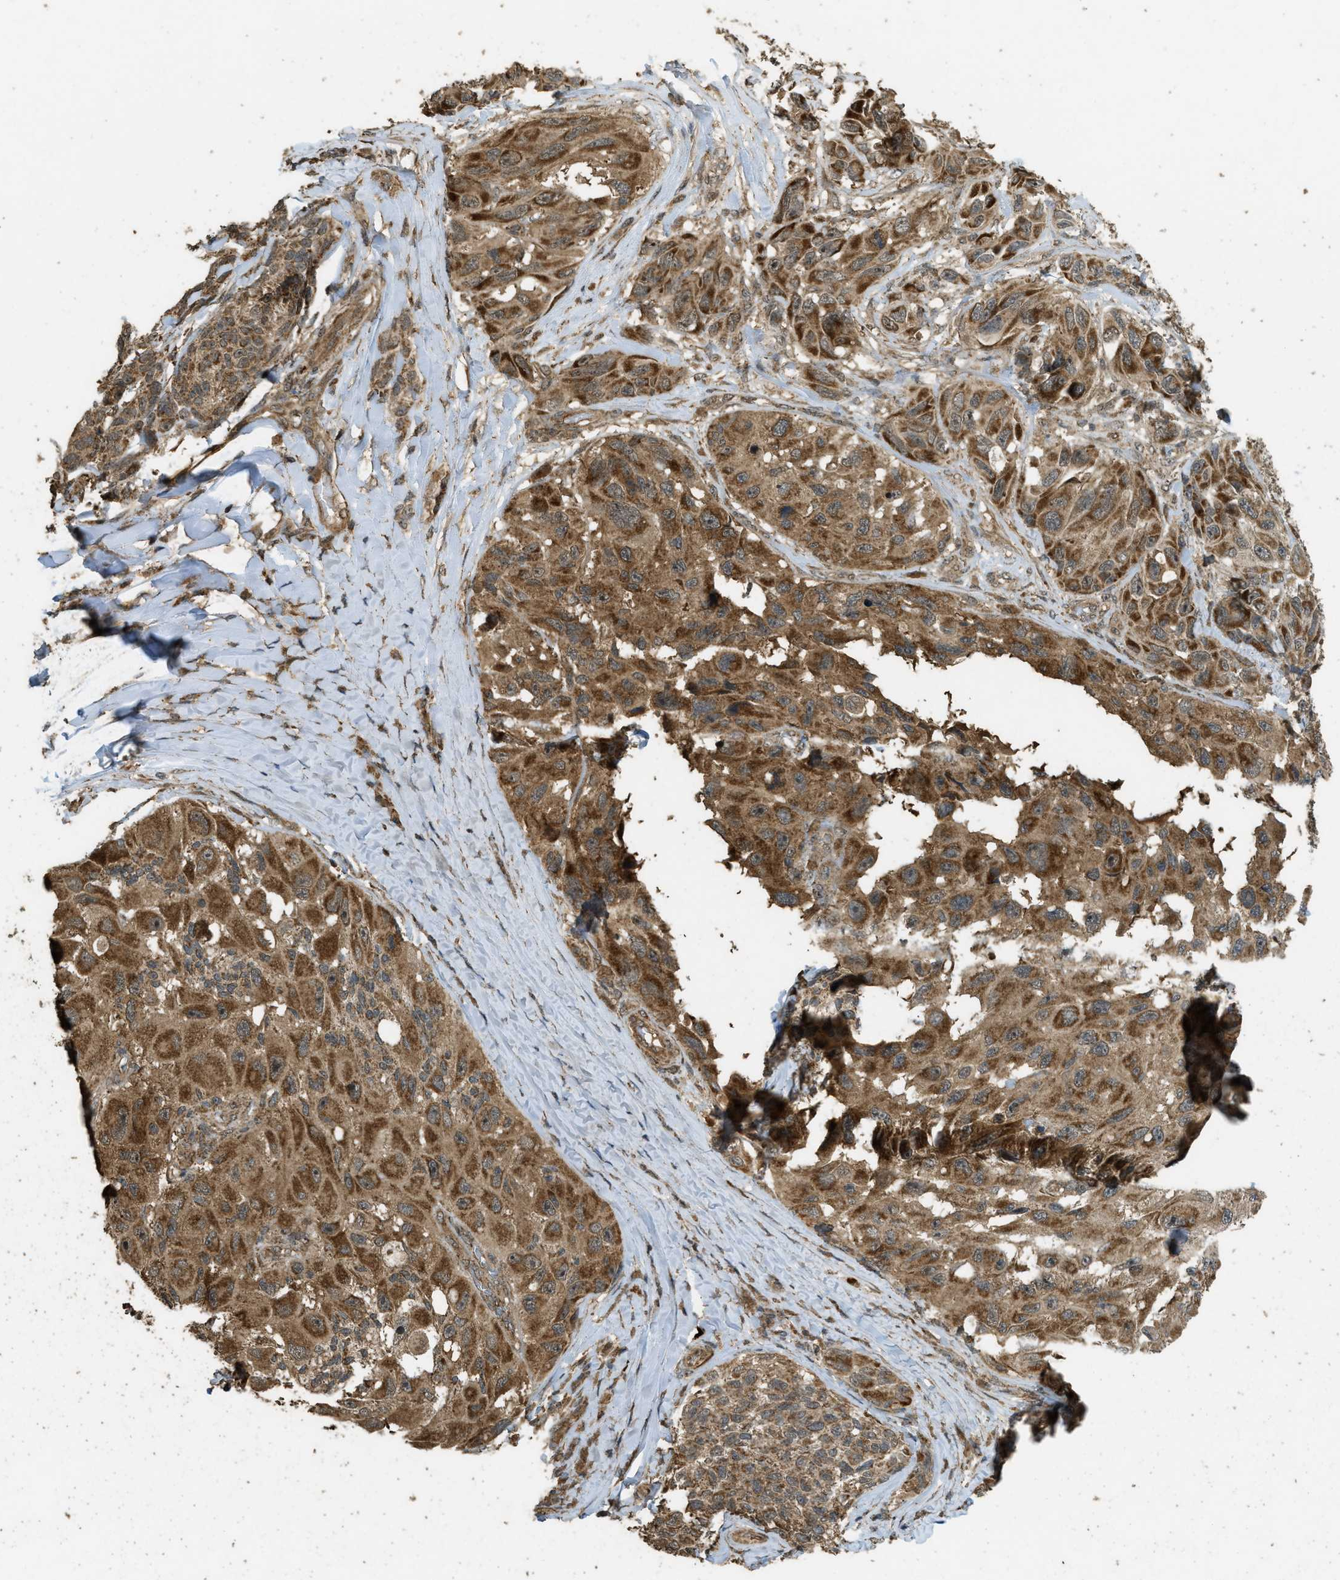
{"staining": {"intensity": "moderate", "quantity": ">75%", "location": "cytoplasmic/membranous"}, "tissue": "melanoma", "cell_type": "Tumor cells", "image_type": "cancer", "snomed": [{"axis": "morphology", "description": "Malignant melanoma, NOS"}, {"axis": "topography", "description": "Skin"}], "caption": "IHC staining of melanoma, which shows medium levels of moderate cytoplasmic/membranous staining in approximately >75% of tumor cells indicating moderate cytoplasmic/membranous protein expression. The staining was performed using DAB (3,3'-diaminobenzidine) (brown) for protein detection and nuclei were counterstained in hematoxylin (blue).", "gene": "CTPS1", "patient": {"sex": "female", "age": 73}}